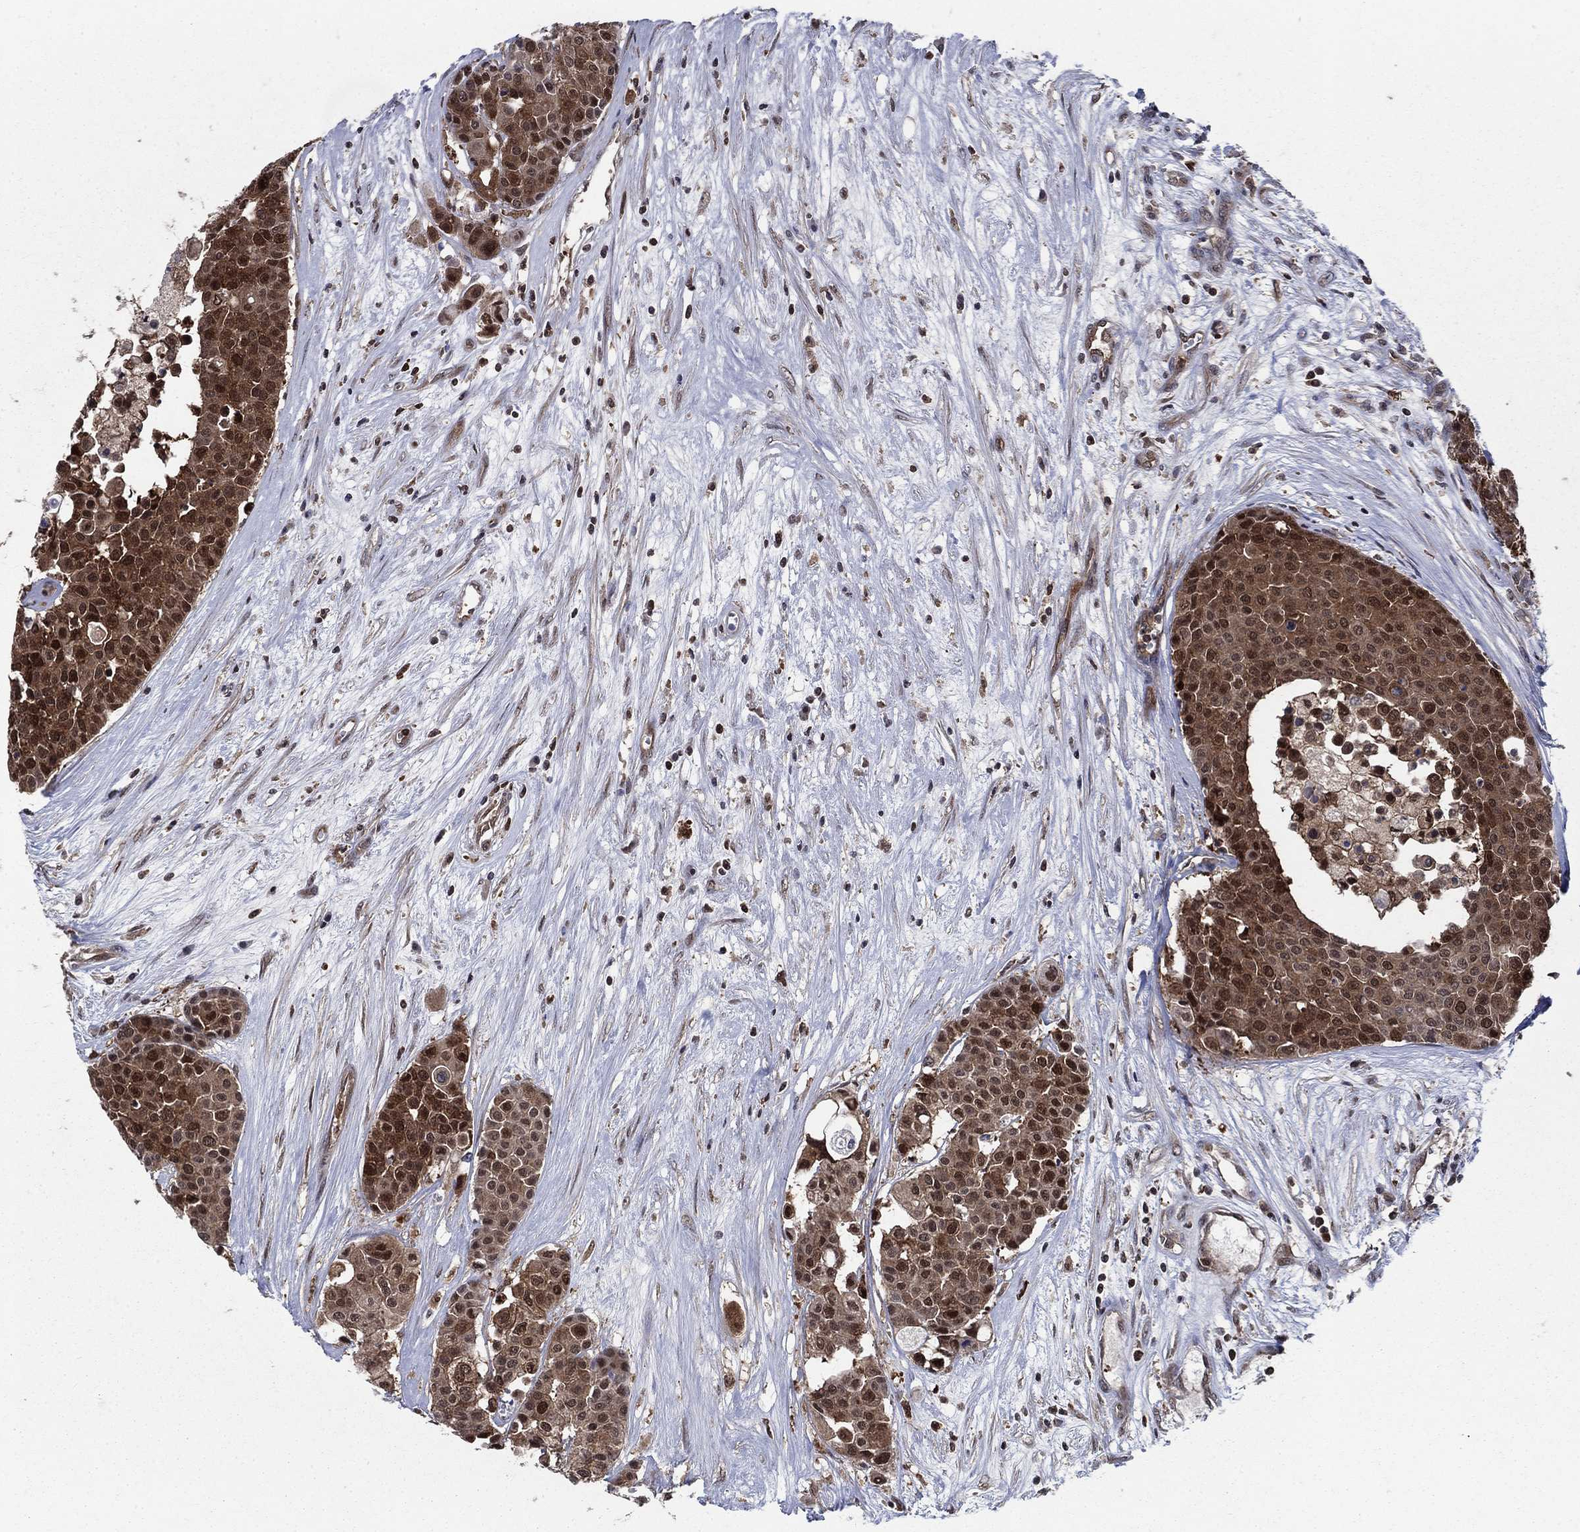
{"staining": {"intensity": "strong", "quantity": ">75%", "location": "cytoplasmic/membranous"}, "tissue": "carcinoid", "cell_type": "Tumor cells", "image_type": "cancer", "snomed": [{"axis": "morphology", "description": "Carcinoid, malignant, NOS"}, {"axis": "topography", "description": "Colon"}], "caption": "Malignant carcinoid tissue demonstrates strong cytoplasmic/membranous expression in about >75% of tumor cells", "gene": "CACYBP", "patient": {"sex": "male", "age": 81}}